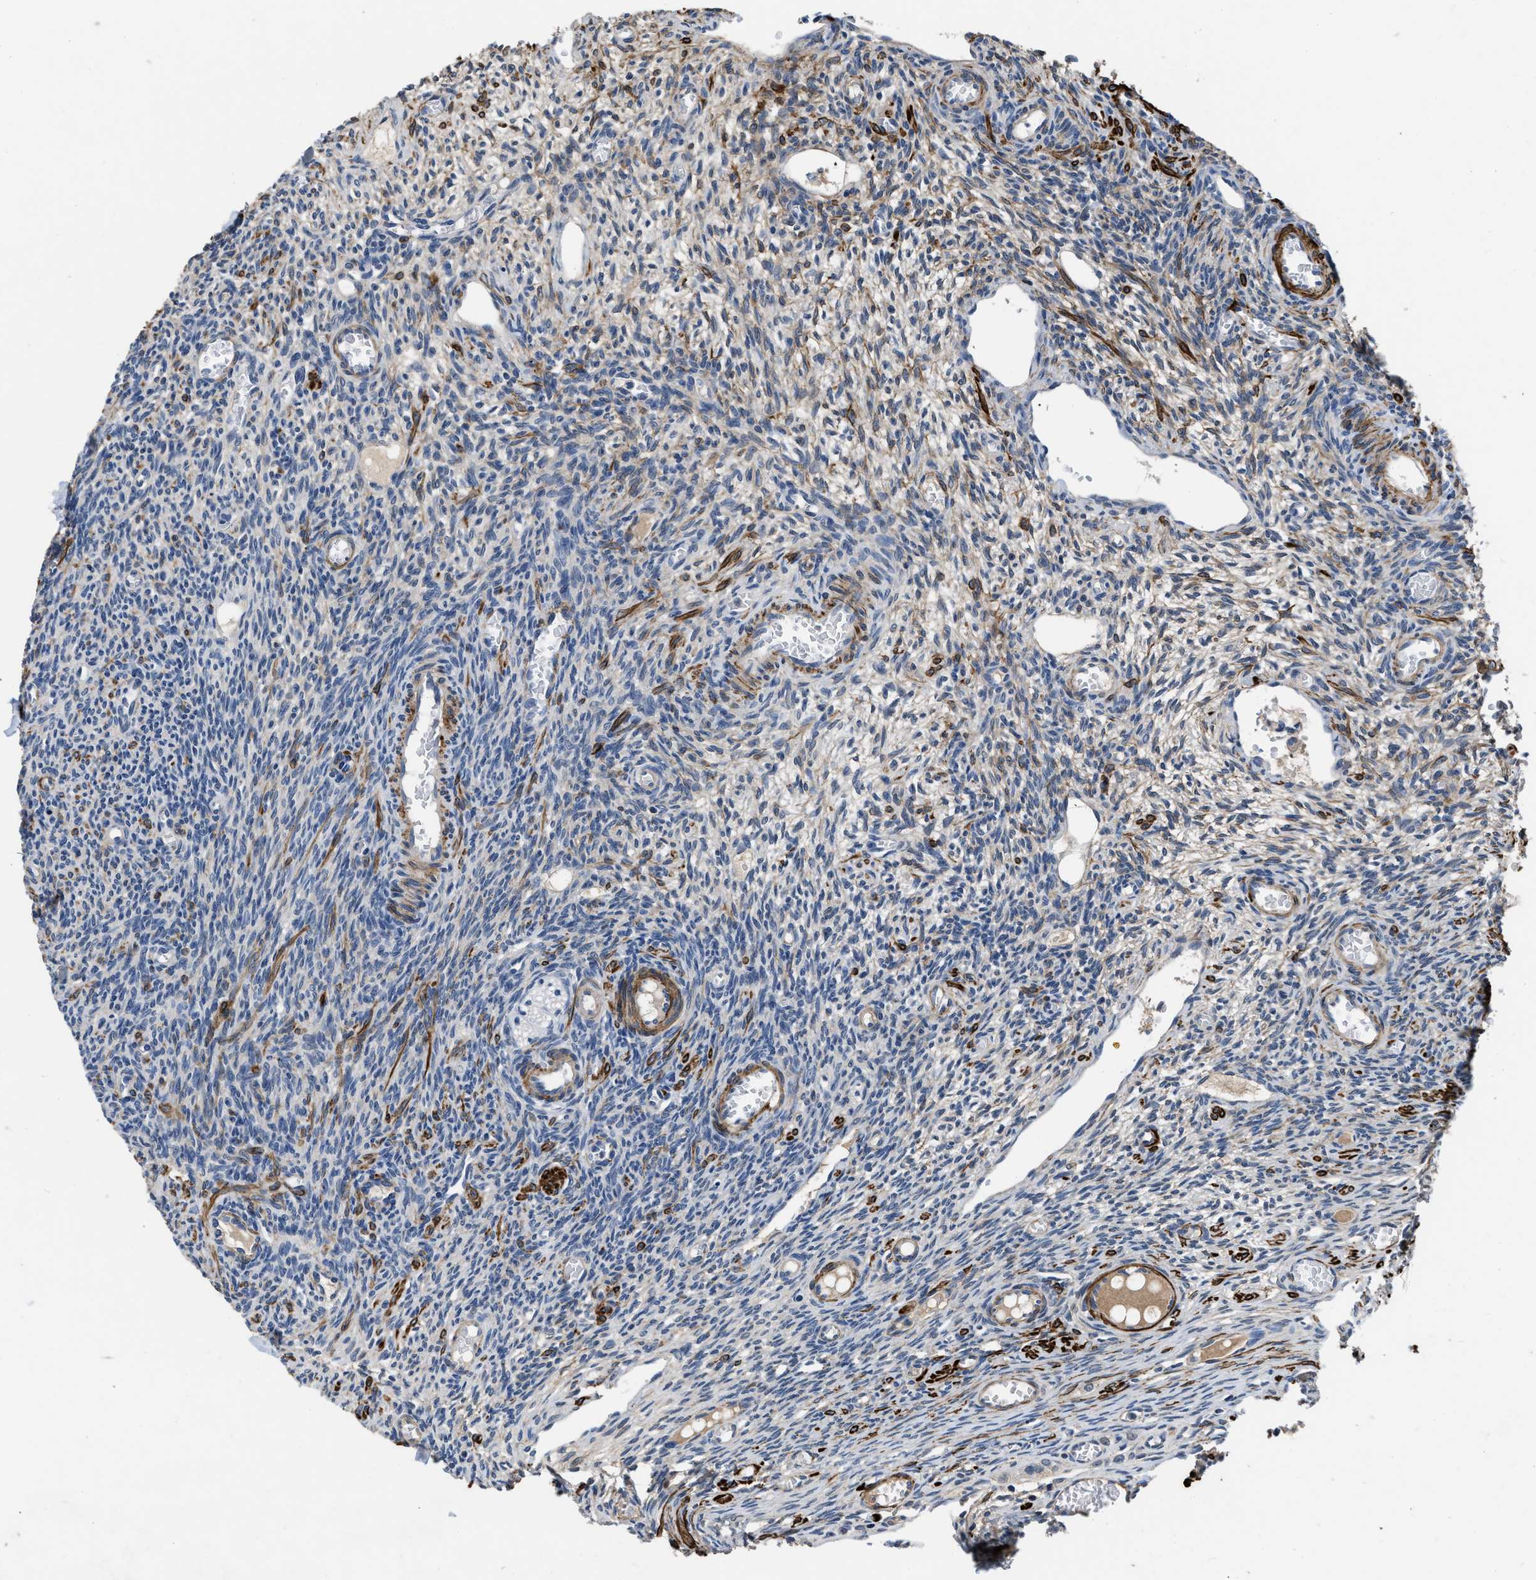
{"staining": {"intensity": "negative", "quantity": "none", "location": "none"}, "tissue": "ovary", "cell_type": "Ovarian stroma cells", "image_type": "normal", "snomed": [{"axis": "morphology", "description": "Normal tissue, NOS"}, {"axis": "topography", "description": "Ovary"}], "caption": "Ovary was stained to show a protein in brown. There is no significant positivity in ovarian stroma cells.", "gene": "LANCL2", "patient": {"sex": "female", "age": 27}}